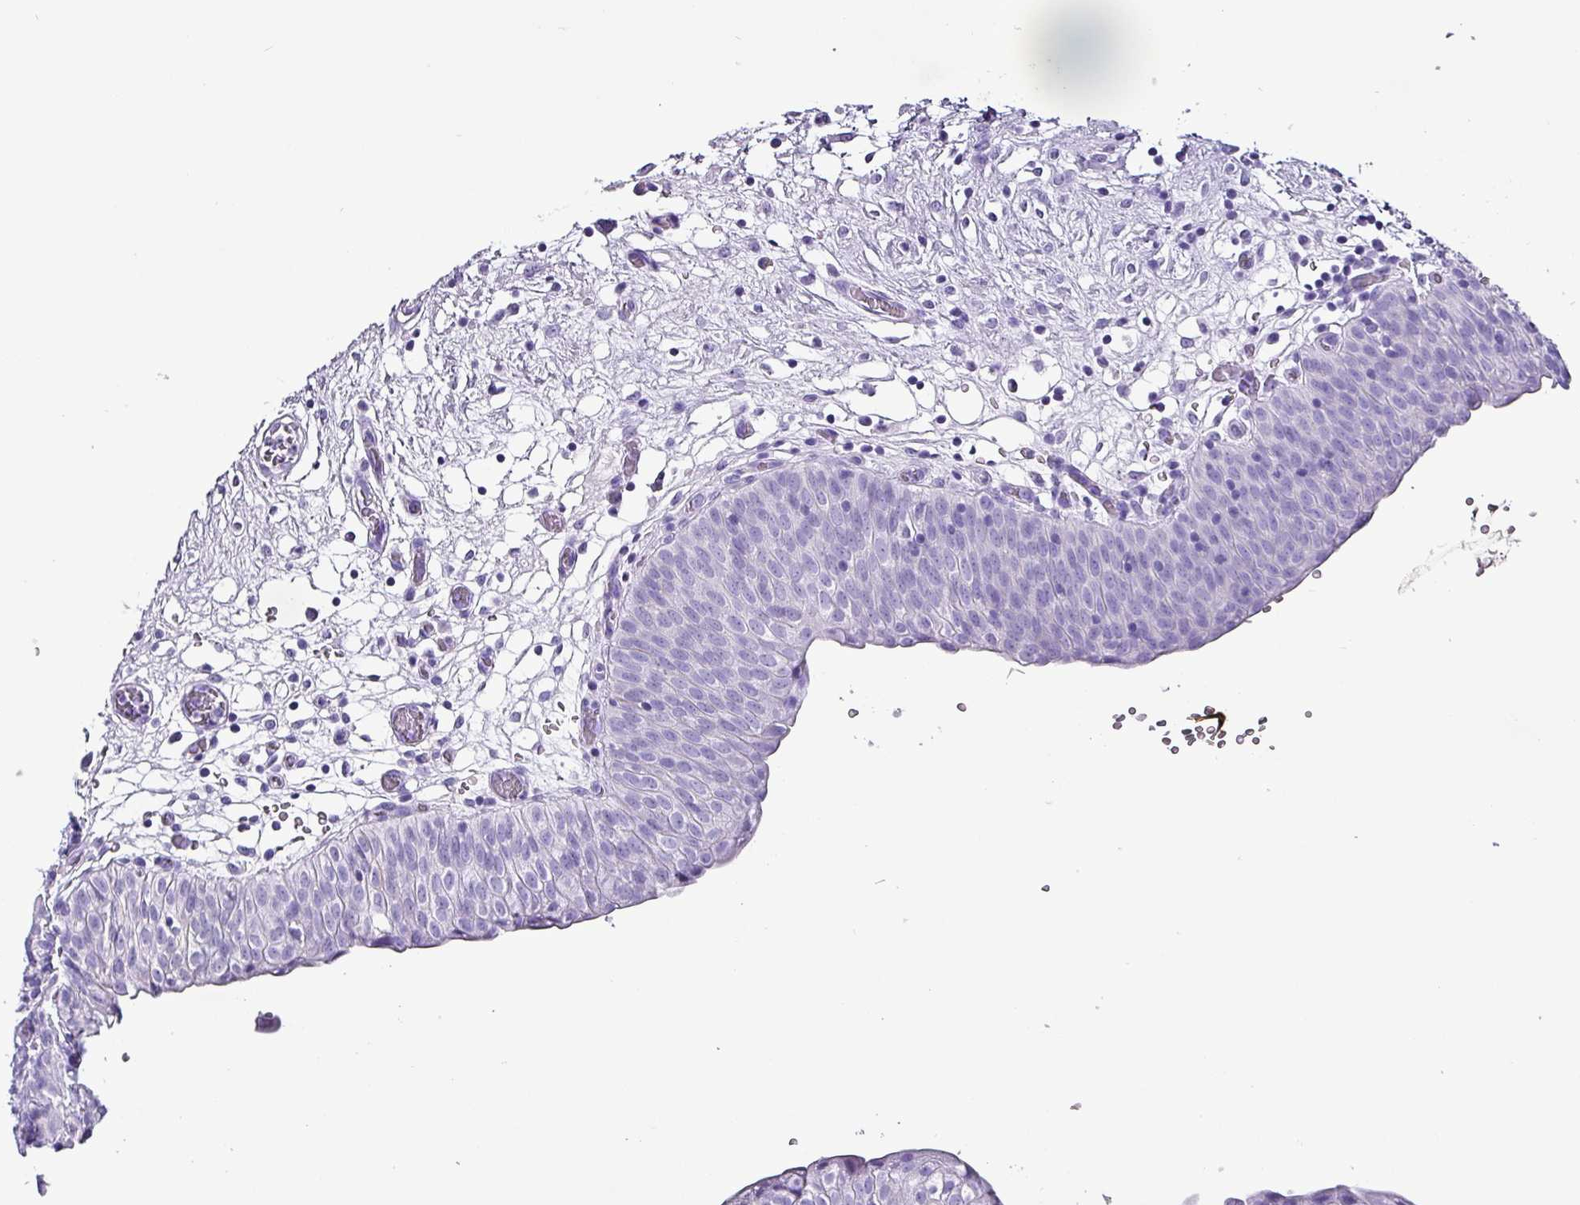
{"staining": {"intensity": "negative", "quantity": "none", "location": "none"}, "tissue": "urinary bladder", "cell_type": "Urothelial cells", "image_type": "normal", "snomed": [{"axis": "morphology", "description": "Normal tissue, NOS"}, {"axis": "topography", "description": "Urinary bladder"}], "caption": "Urothelial cells are negative for brown protein staining in unremarkable urinary bladder. (DAB (3,3'-diaminobenzidine) immunohistochemistry (IHC), high magnification).", "gene": "KRT6A", "patient": {"sex": "male", "age": 55}}